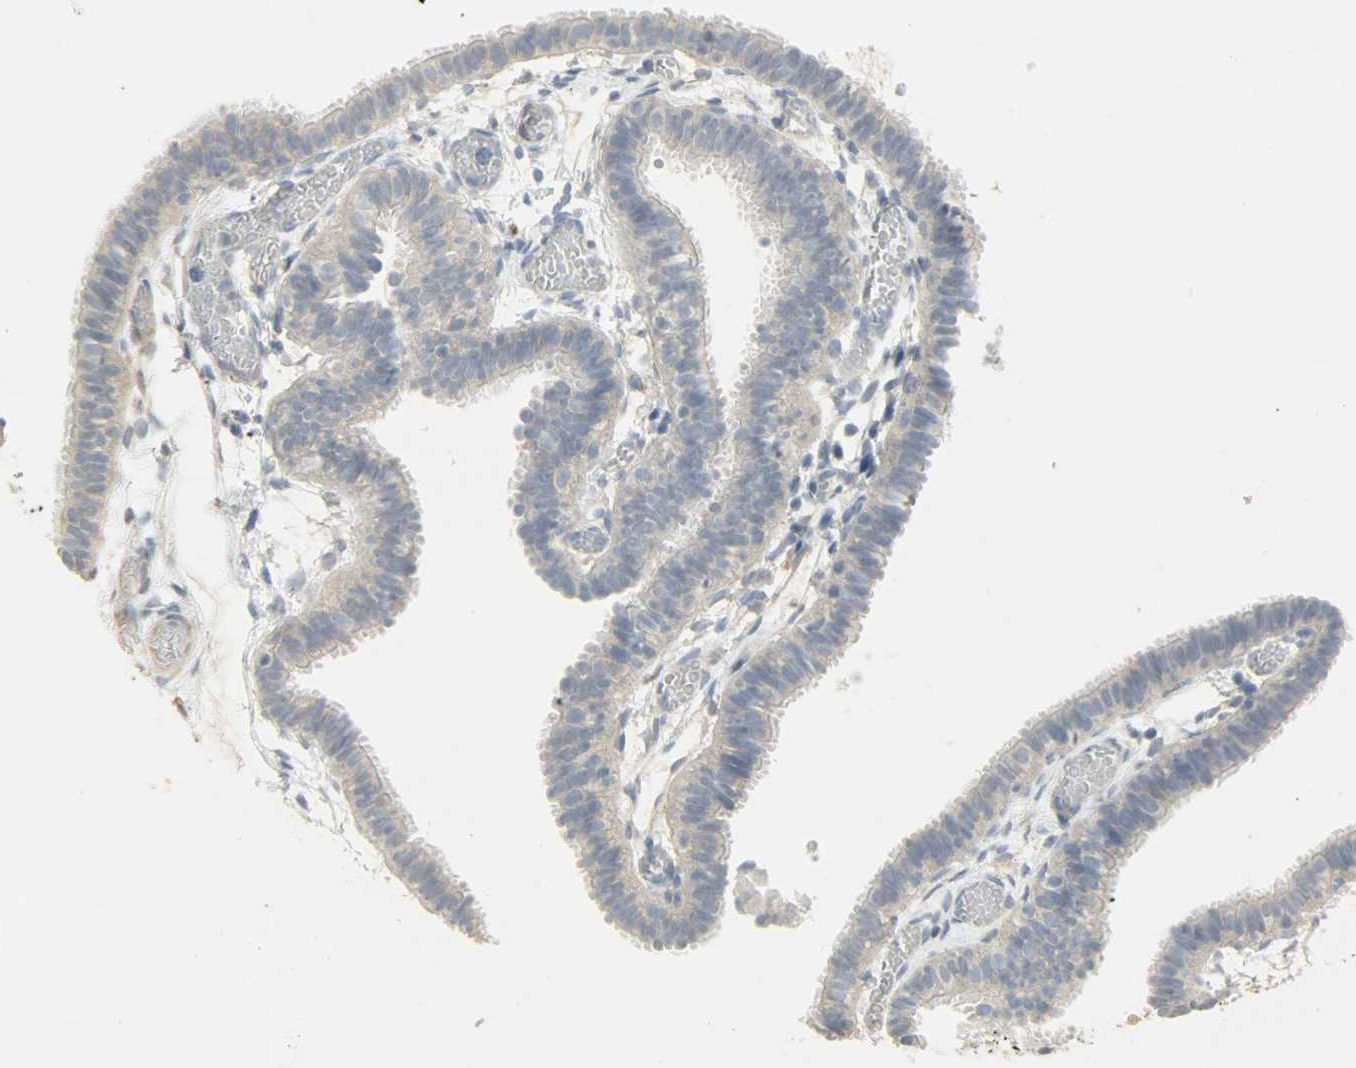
{"staining": {"intensity": "negative", "quantity": "none", "location": "none"}, "tissue": "fallopian tube", "cell_type": "Glandular cells", "image_type": "normal", "snomed": [{"axis": "morphology", "description": "Normal tissue, NOS"}, {"axis": "topography", "description": "Fallopian tube"}], "caption": "Glandular cells are negative for brown protein staining in benign fallopian tube. (Immunohistochemistry, brightfield microscopy, high magnification).", "gene": "ENPEP", "patient": {"sex": "female", "age": 29}}